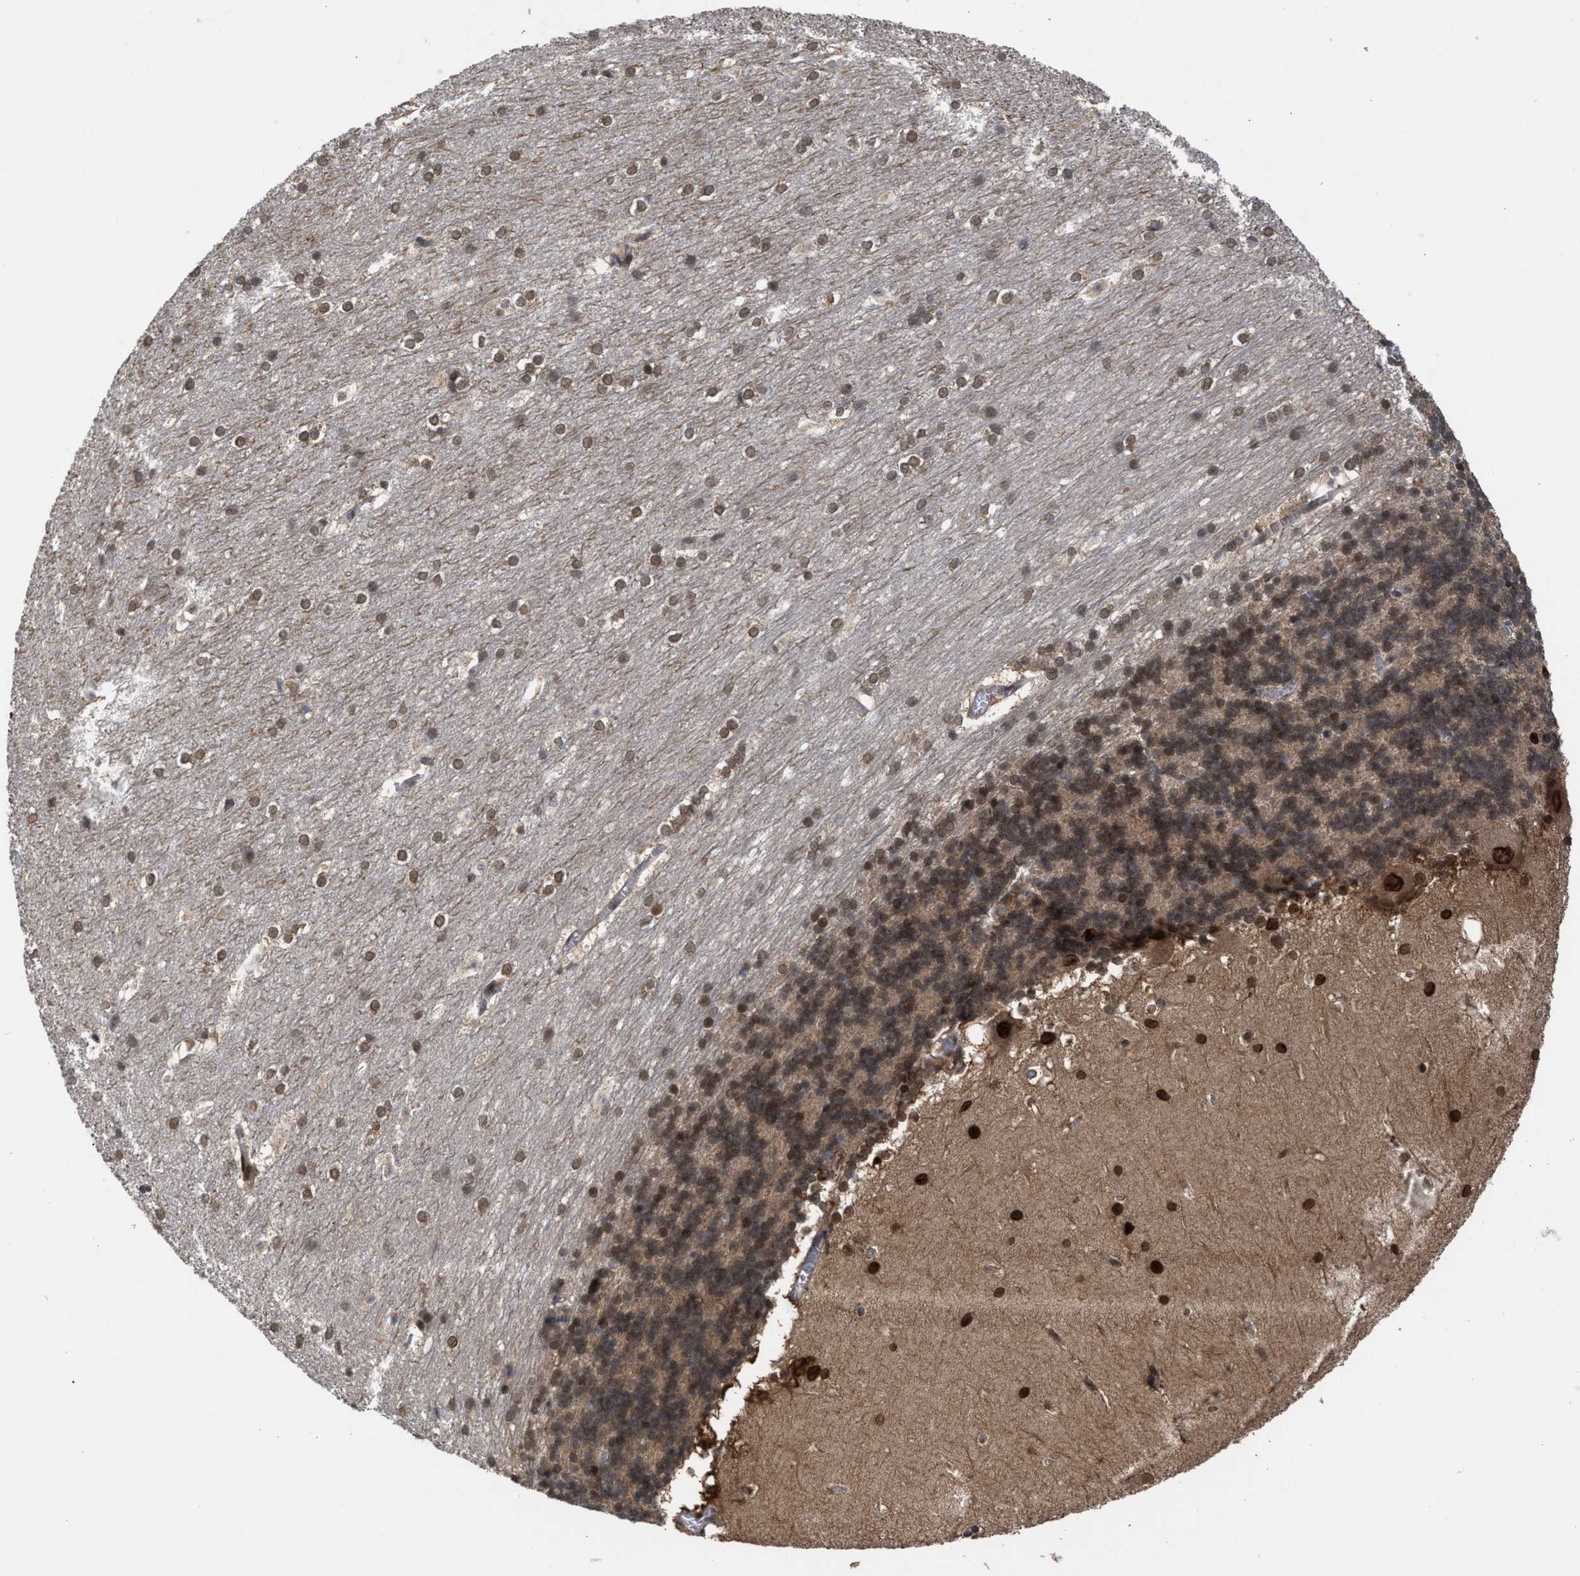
{"staining": {"intensity": "weak", "quantity": ">75%", "location": "cytoplasmic/membranous,nuclear"}, "tissue": "cerebellum", "cell_type": "Cells in granular layer", "image_type": "normal", "snomed": [{"axis": "morphology", "description": "Normal tissue, NOS"}, {"axis": "topography", "description": "Cerebellum"}], "caption": "Weak cytoplasmic/membranous,nuclear staining is identified in approximately >75% of cells in granular layer in benign cerebellum.", "gene": "C9orf78", "patient": {"sex": "female", "age": 19}}